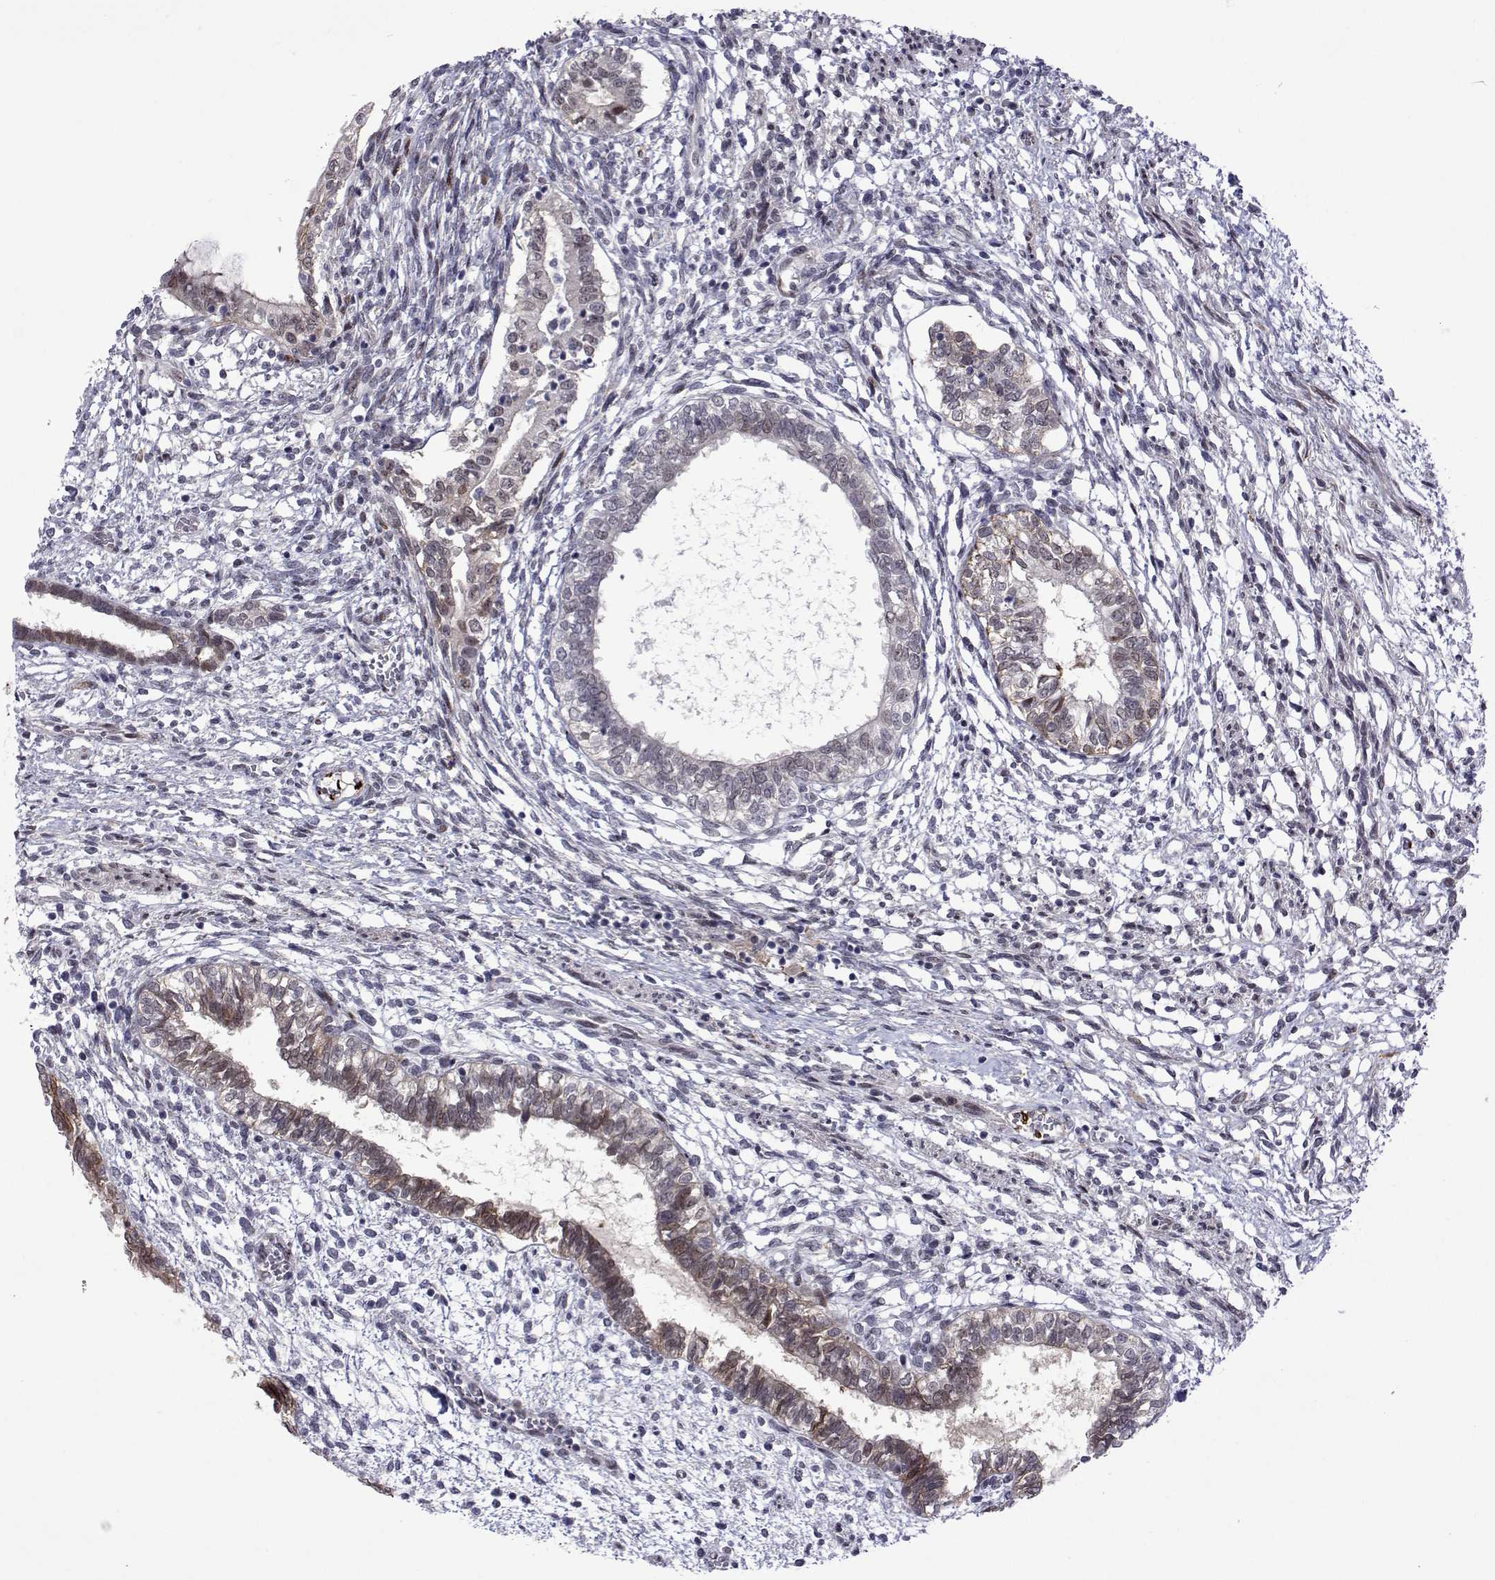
{"staining": {"intensity": "weak", "quantity": "<25%", "location": "cytoplasmic/membranous,nuclear"}, "tissue": "testis cancer", "cell_type": "Tumor cells", "image_type": "cancer", "snomed": [{"axis": "morphology", "description": "Carcinoma, Embryonal, NOS"}, {"axis": "topography", "description": "Testis"}], "caption": "Tumor cells show no significant protein positivity in testis cancer.", "gene": "EFCAB3", "patient": {"sex": "male", "age": 37}}